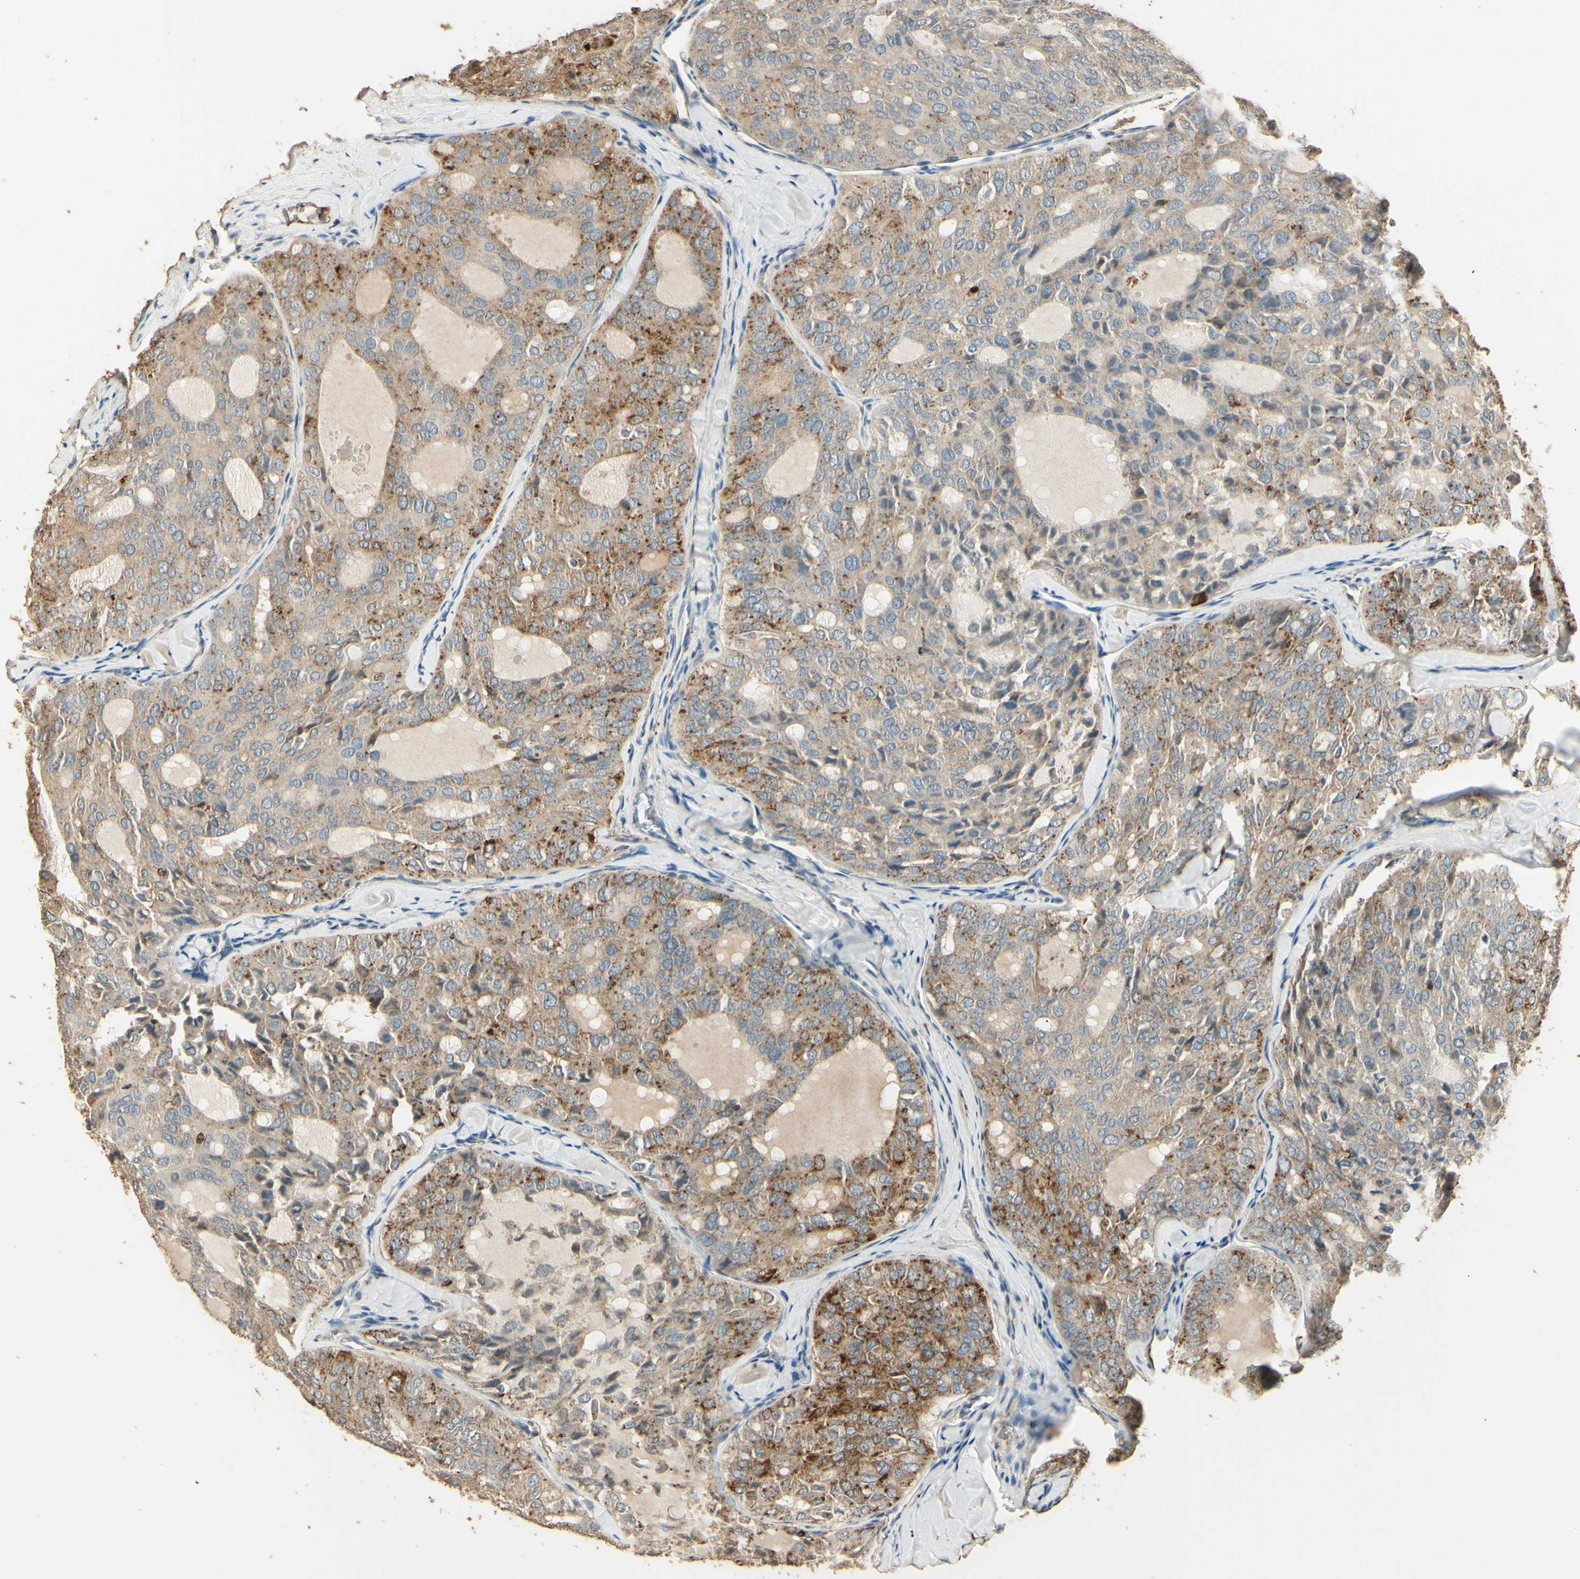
{"staining": {"intensity": "moderate", "quantity": "25%-75%", "location": "cytoplasmic/membranous"}, "tissue": "thyroid cancer", "cell_type": "Tumor cells", "image_type": "cancer", "snomed": [{"axis": "morphology", "description": "Follicular adenoma carcinoma, NOS"}, {"axis": "topography", "description": "Thyroid gland"}], "caption": "Moderate cytoplasmic/membranous positivity for a protein is seen in about 25%-75% of tumor cells of follicular adenoma carcinoma (thyroid) using immunohistochemistry.", "gene": "ARHGEF17", "patient": {"sex": "male", "age": 75}}